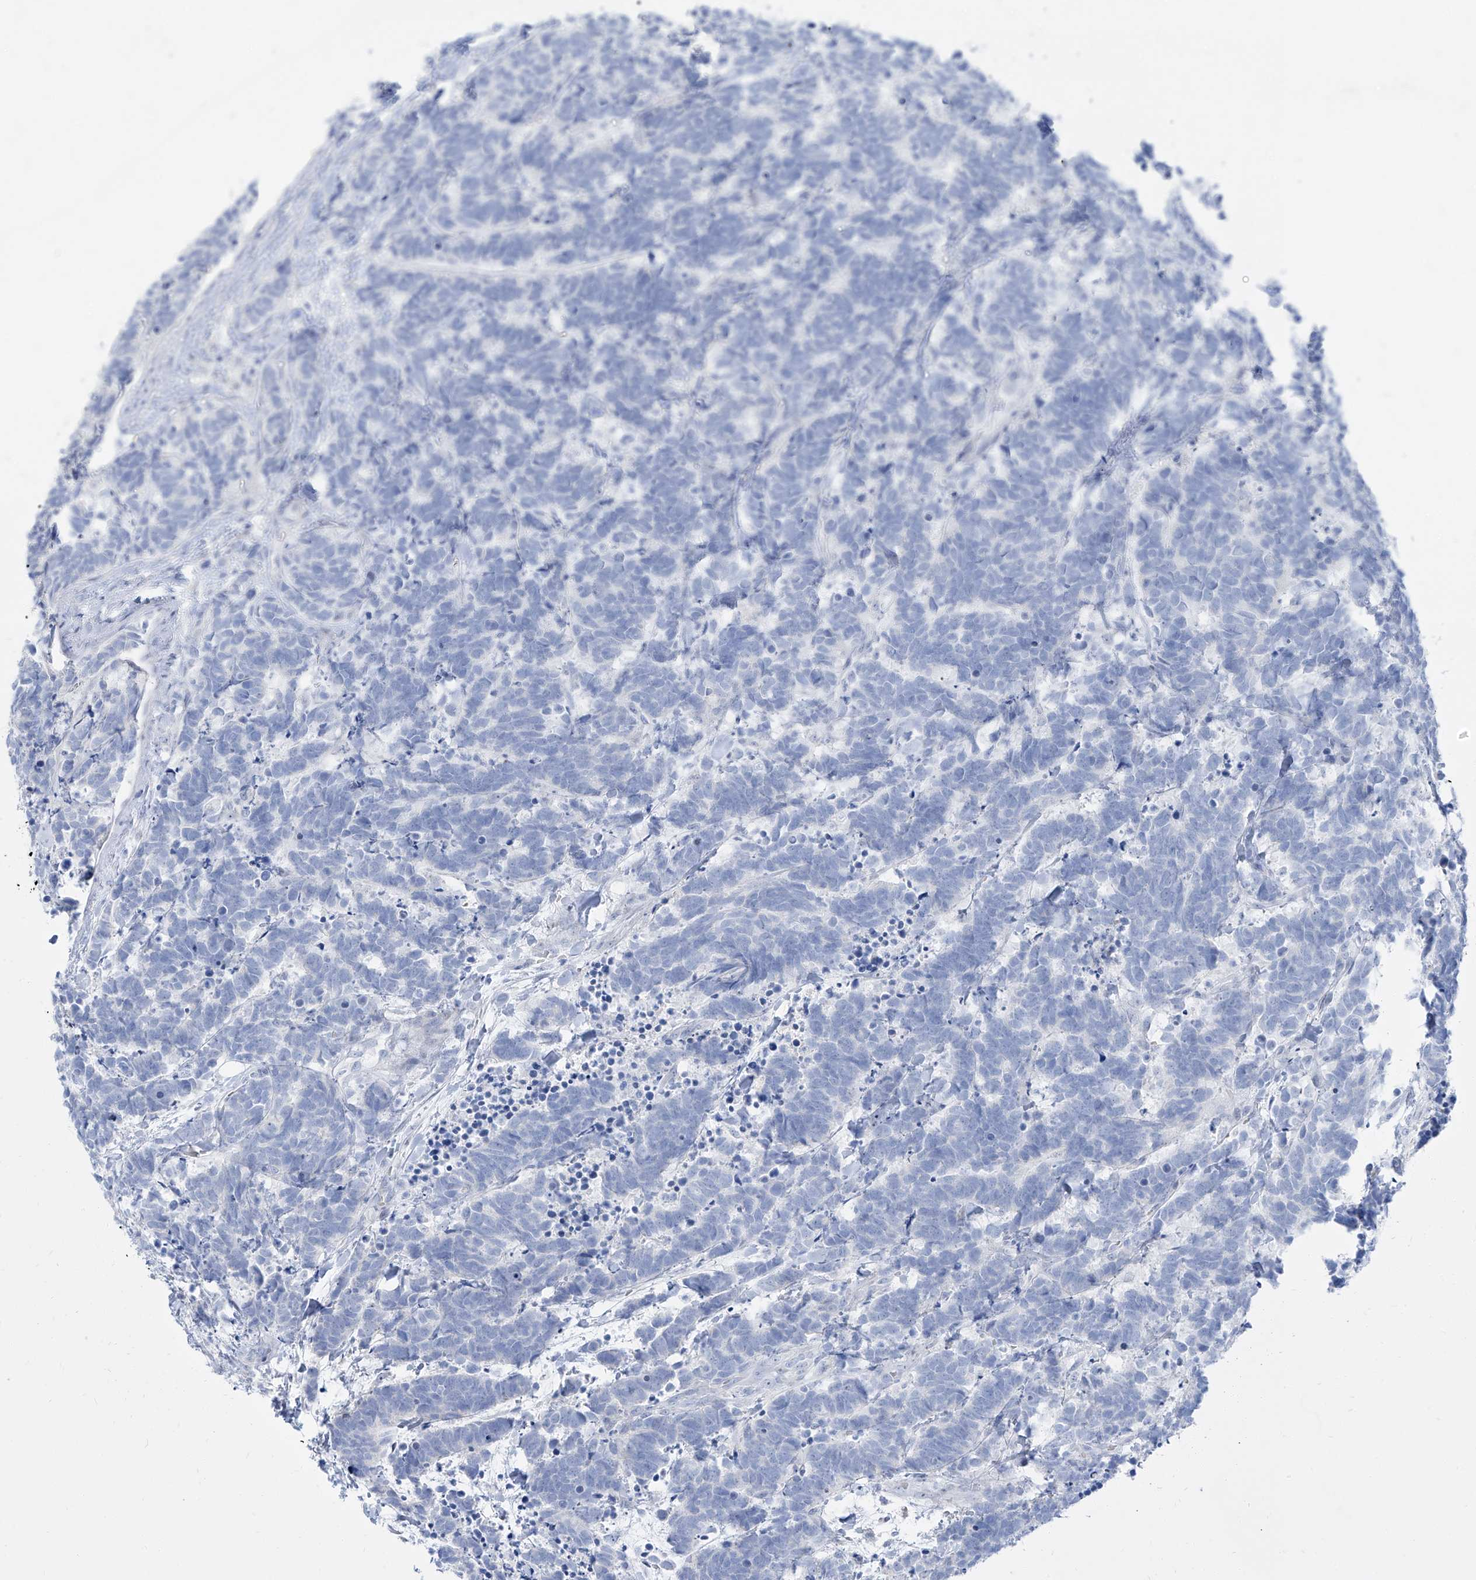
{"staining": {"intensity": "negative", "quantity": "none", "location": "none"}, "tissue": "carcinoid", "cell_type": "Tumor cells", "image_type": "cancer", "snomed": [{"axis": "morphology", "description": "Carcinoma, NOS"}, {"axis": "morphology", "description": "Carcinoid, malignant, NOS"}, {"axis": "topography", "description": "Urinary bladder"}], "caption": "This is an IHC image of carcinoid. There is no staining in tumor cells.", "gene": "TXLNB", "patient": {"sex": "male", "age": 57}}